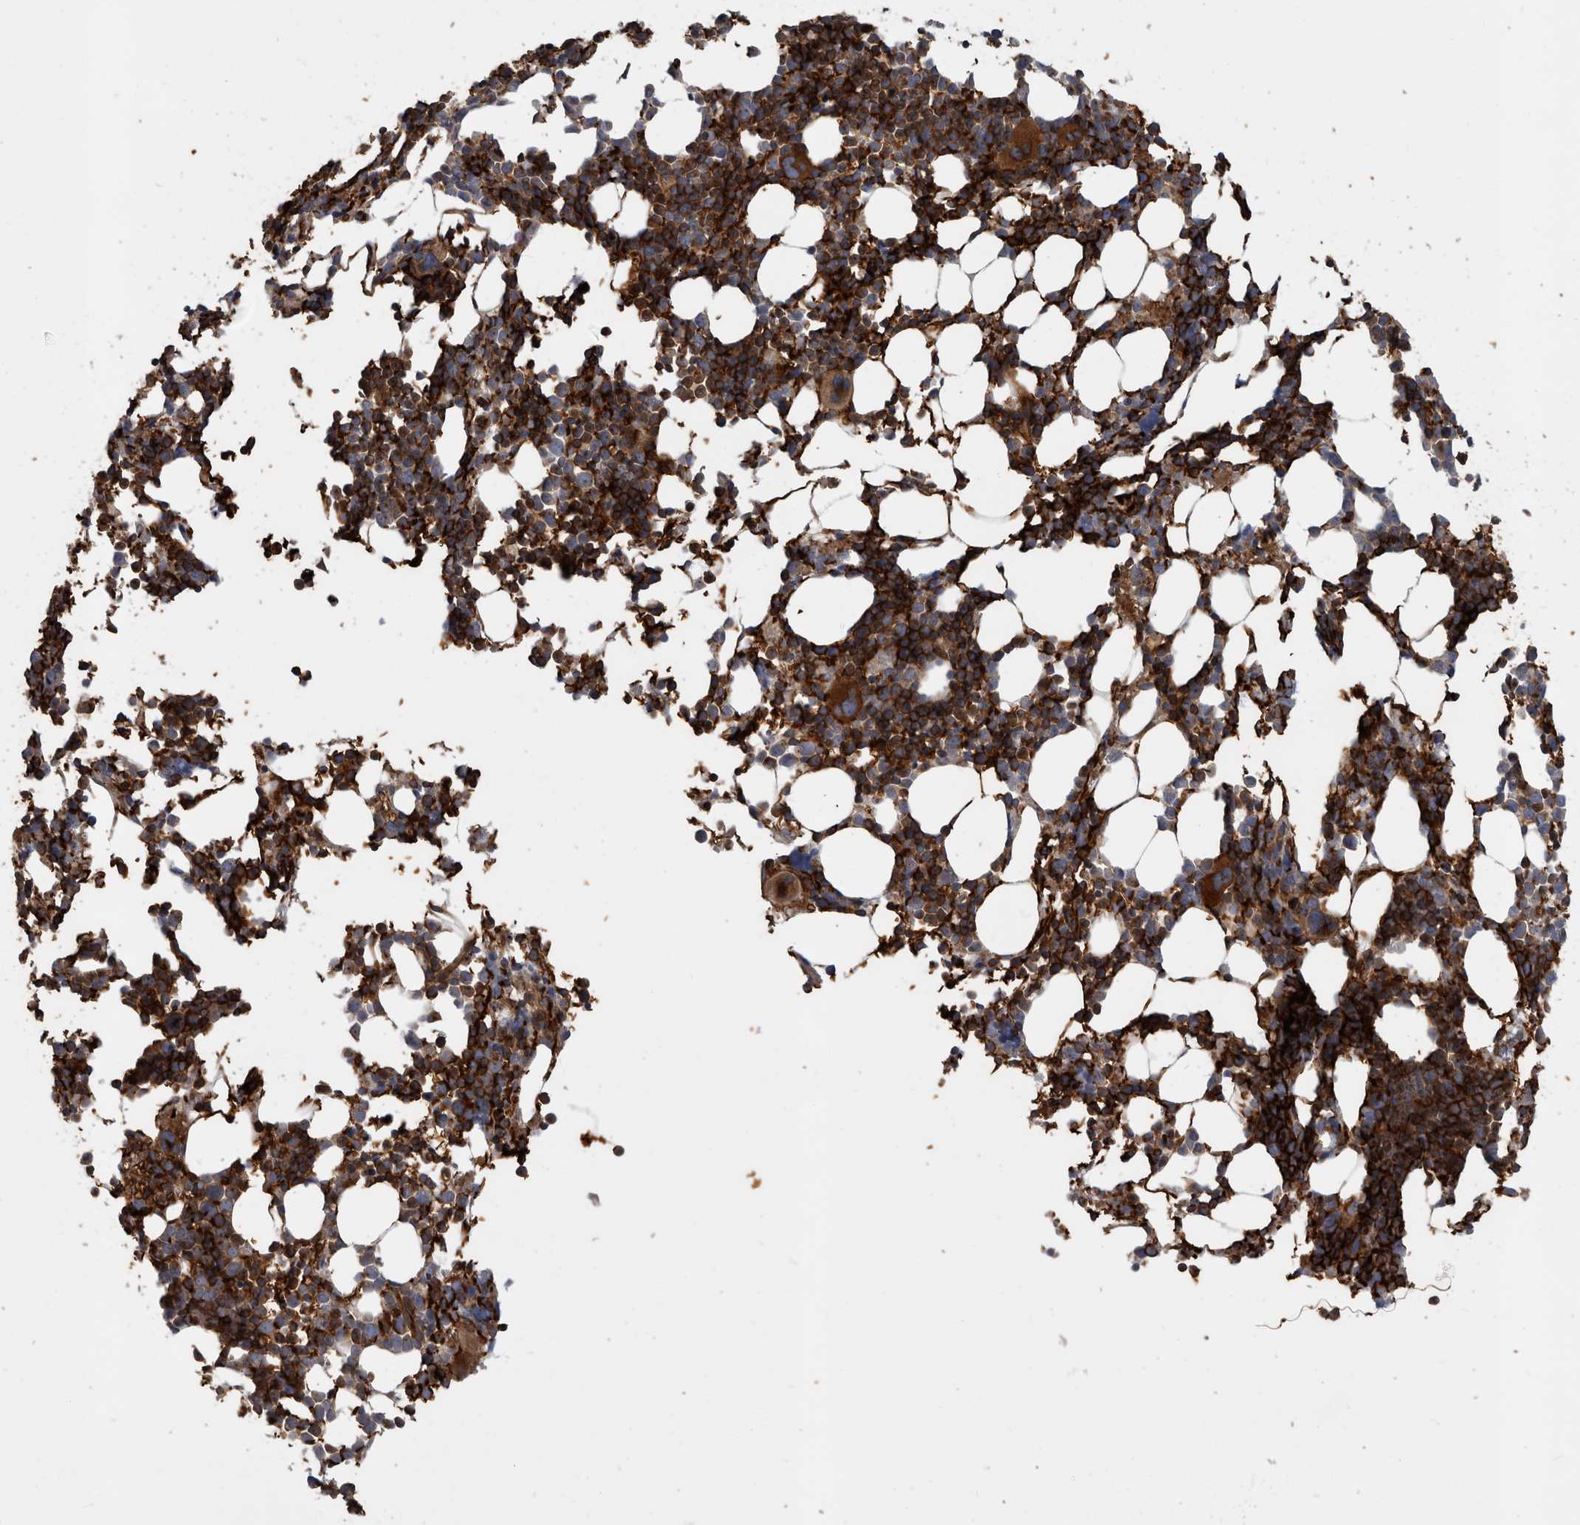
{"staining": {"intensity": "strong", "quantity": "25%-75%", "location": "cytoplasmic/membranous"}, "tissue": "bone marrow", "cell_type": "Hematopoietic cells", "image_type": "normal", "snomed": [{"axis": "morphology", "description": "Normal tissue, NOS"}, {"axis": "morphology", "description": "Inflammation, NOS"}, {"axis": "topography", "description": "Bone marrow"}], "caption": "Immunohistochemical staining of normal bone marrow reveals strong cytoplasmic/membranous protein positivity in approximately 25%-75% of hematopoietic cells. Nuclei are stained in blue.", "gene": "HOOK3", "patient": {"sex": "male", "age": 21}}